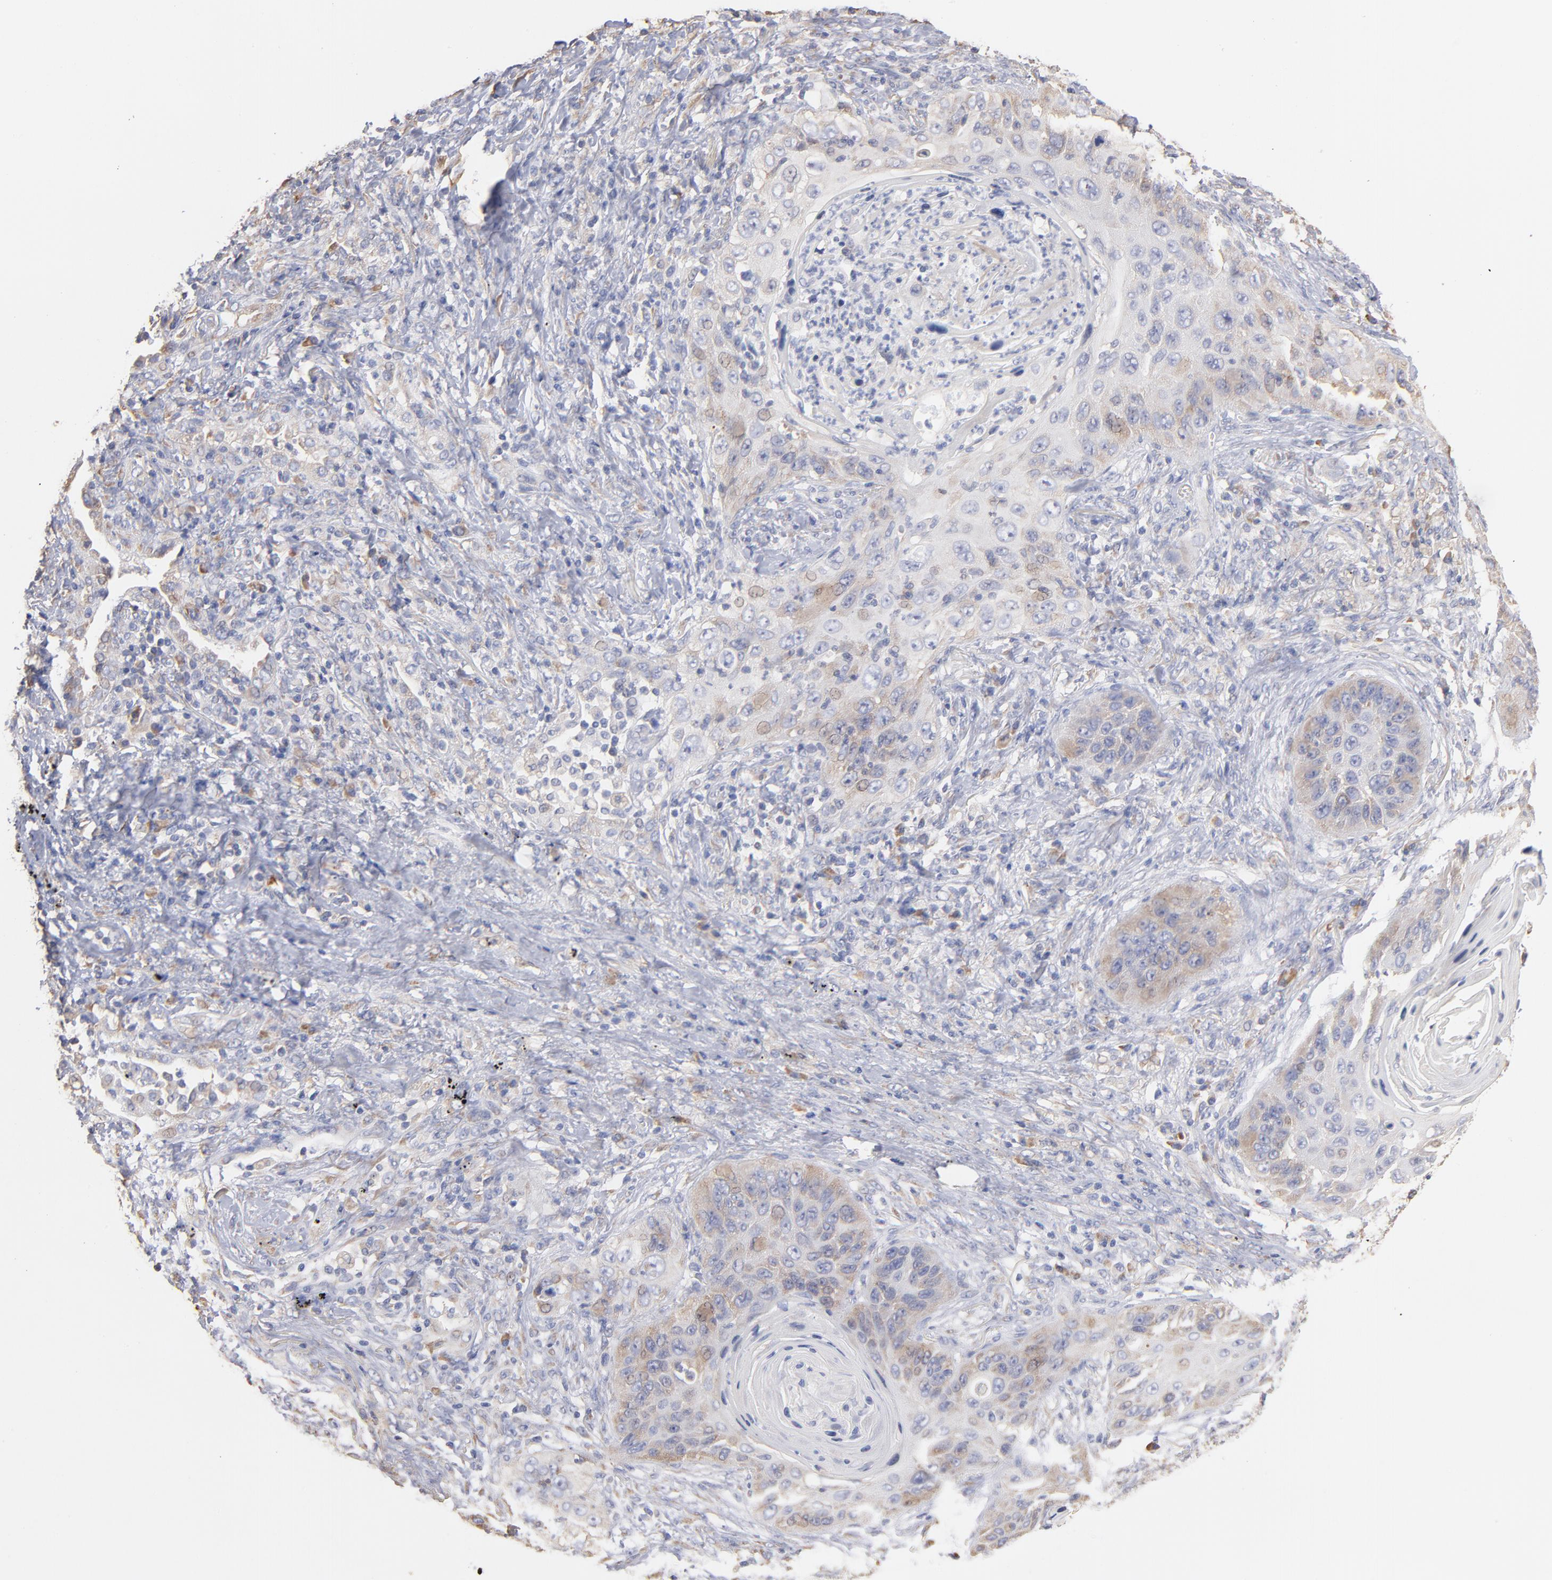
{"staining": {"intensity": "weak", "quantity": "<25%", "location": "cytoplasmic/membranous"}, "tissue": "lung cancer", "cell_type": "Tumor cells", "image_type": "cancer", "snomed": [{"axis": "morphology", "description": "Squamous cell carcinoma, NOS"}, {"axis": "topography", "description": "Lung"}], "caption": "Immunohistochemical staining of human squamous cell carcinoma (lung) shows no significant expression in tumor cells. (DAB immunohistochemistry (IHC) visualized using brightfield microscopy, high magnification).", "gene": "RPL9", "patient": {"sex": "female", "age": 67}}